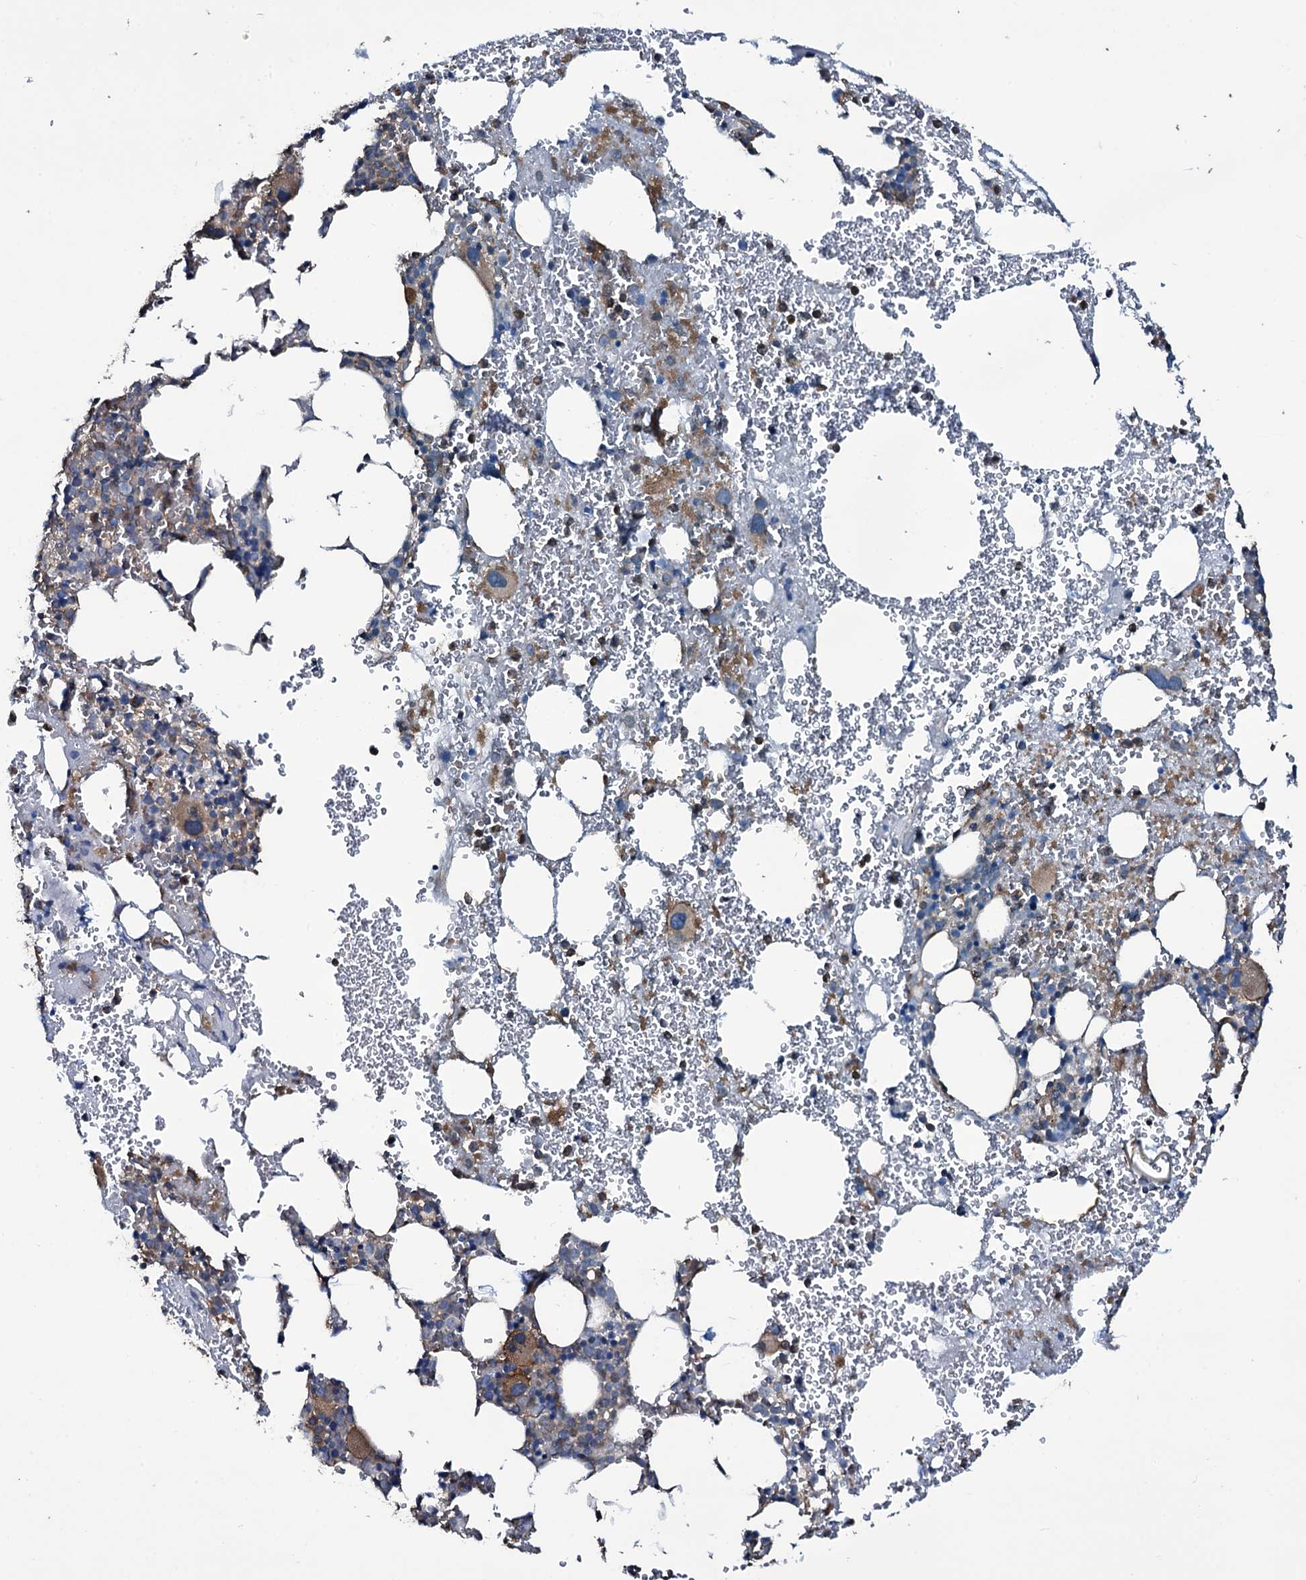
{"staining": {"intensity": "moderate", "quantity": "<25%", "location": "cytoplasmic/membranous"}, "tissue": "bone marrow", "cell_type": "Hematopoietic cells", "image_type": "normal", "snomed": [{"axis": "morphology", "description": "Normal tissue, NOS"}, {"axis": "topography", "description": "Bone marrow"}], "caption": "Protein staining by immunohistochemistry exhibits moderate cytoplasmic/membranous positivity in about <25% of hematopoietic cells in normal bone marrow.", "gene": "WIPF3", "patient": {"sex": "male", "age": 61}}